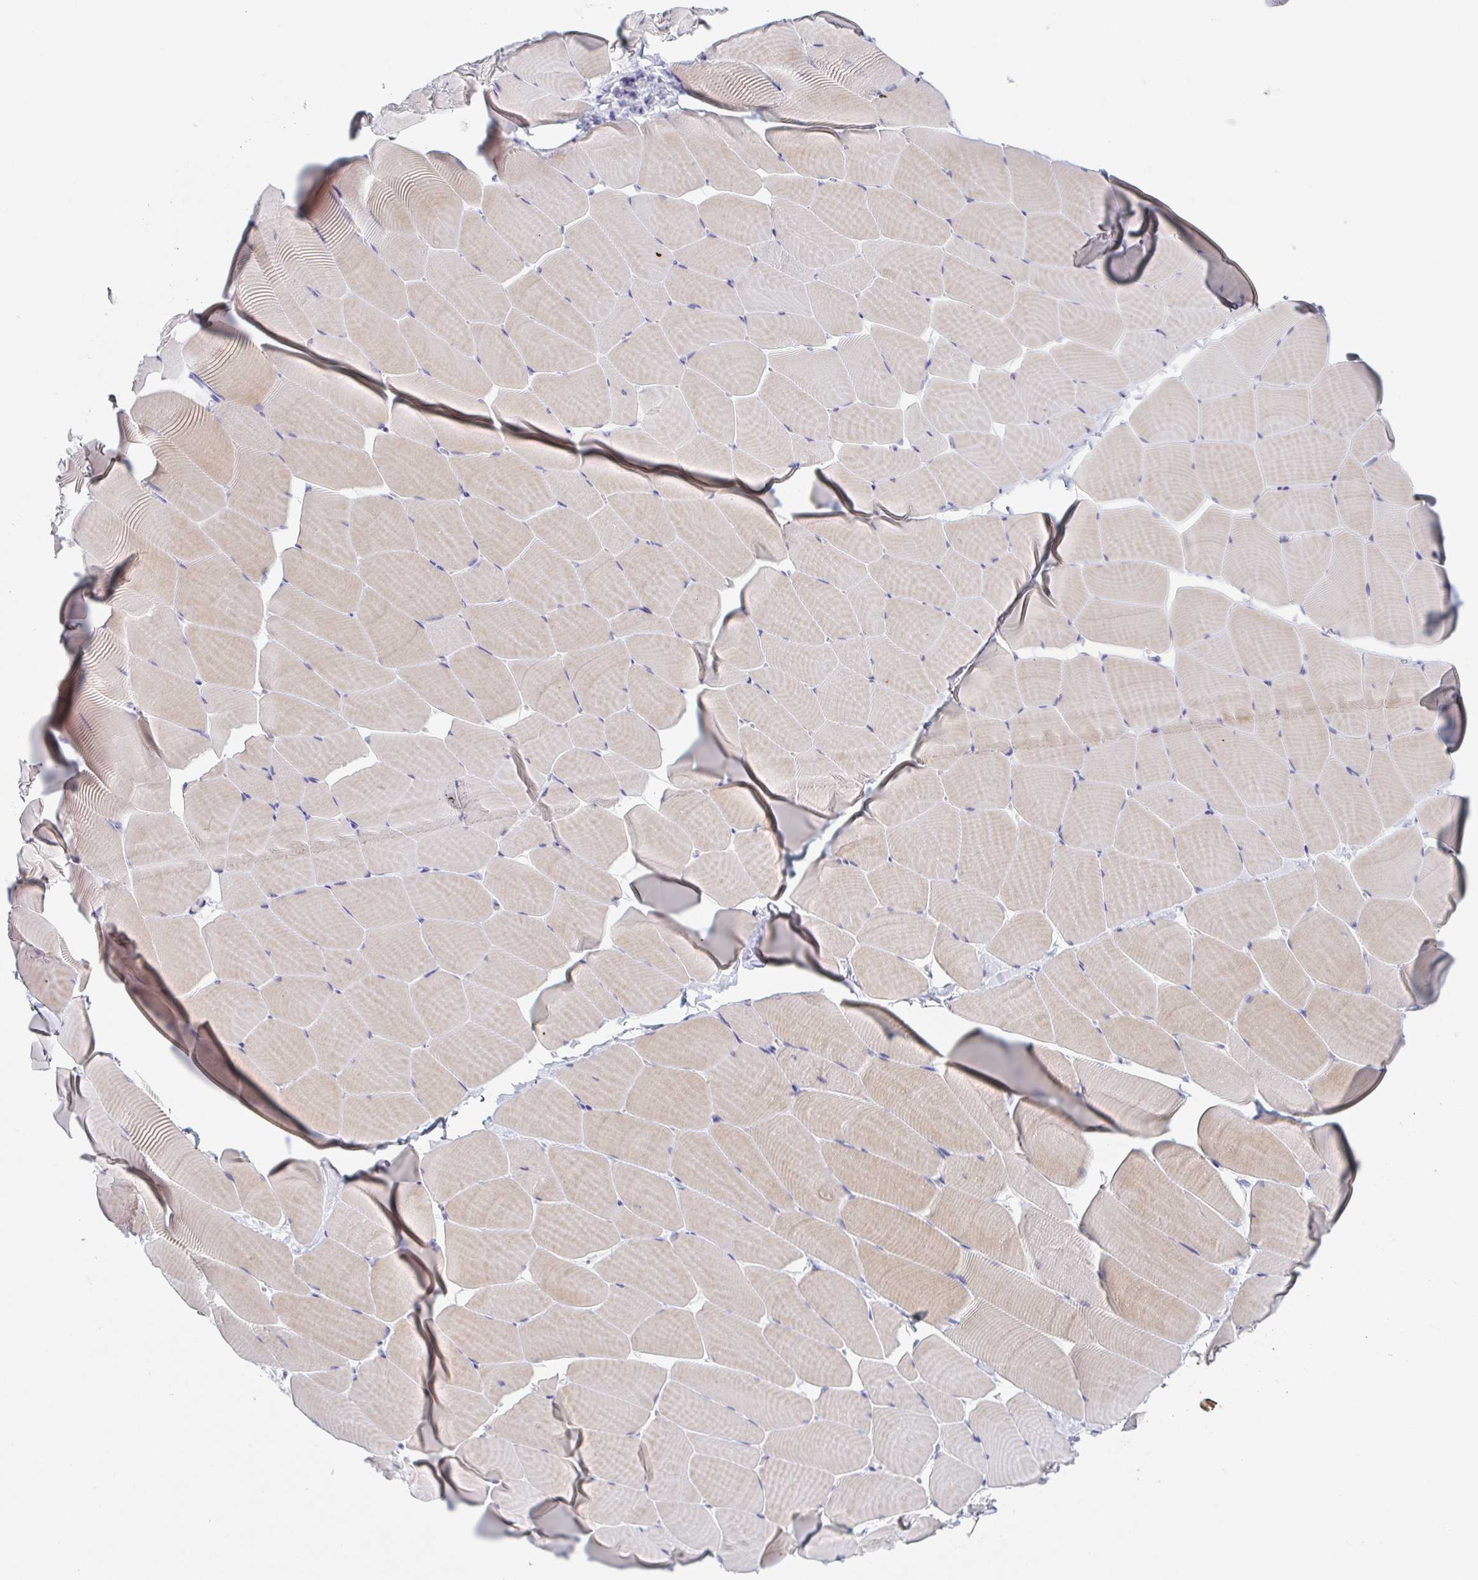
{"staining": {"intensity": "moderate", "quantity": "25%-75%", "location": "cytoplasmic/membranous"}, "tissue": "skeletal muscle", "cell_type": "Myocytes", "image_type": "normal", "snomed": [{"axis": "morphology", "description": "Normal tissue, NOS"}, {"axis": "topography", "description": "Skeletal muscle"}], "caption": "Immunohistochemistry photomicrograph of normal human skeletal muscle stained for a protein (brown), which demonstrates medium levels of moderate cytoplasmic/membranous expression in approximately 25%-75% of myocytes.", "gene": "RHOV", "patient": {"sex": "male", "age": 25}}